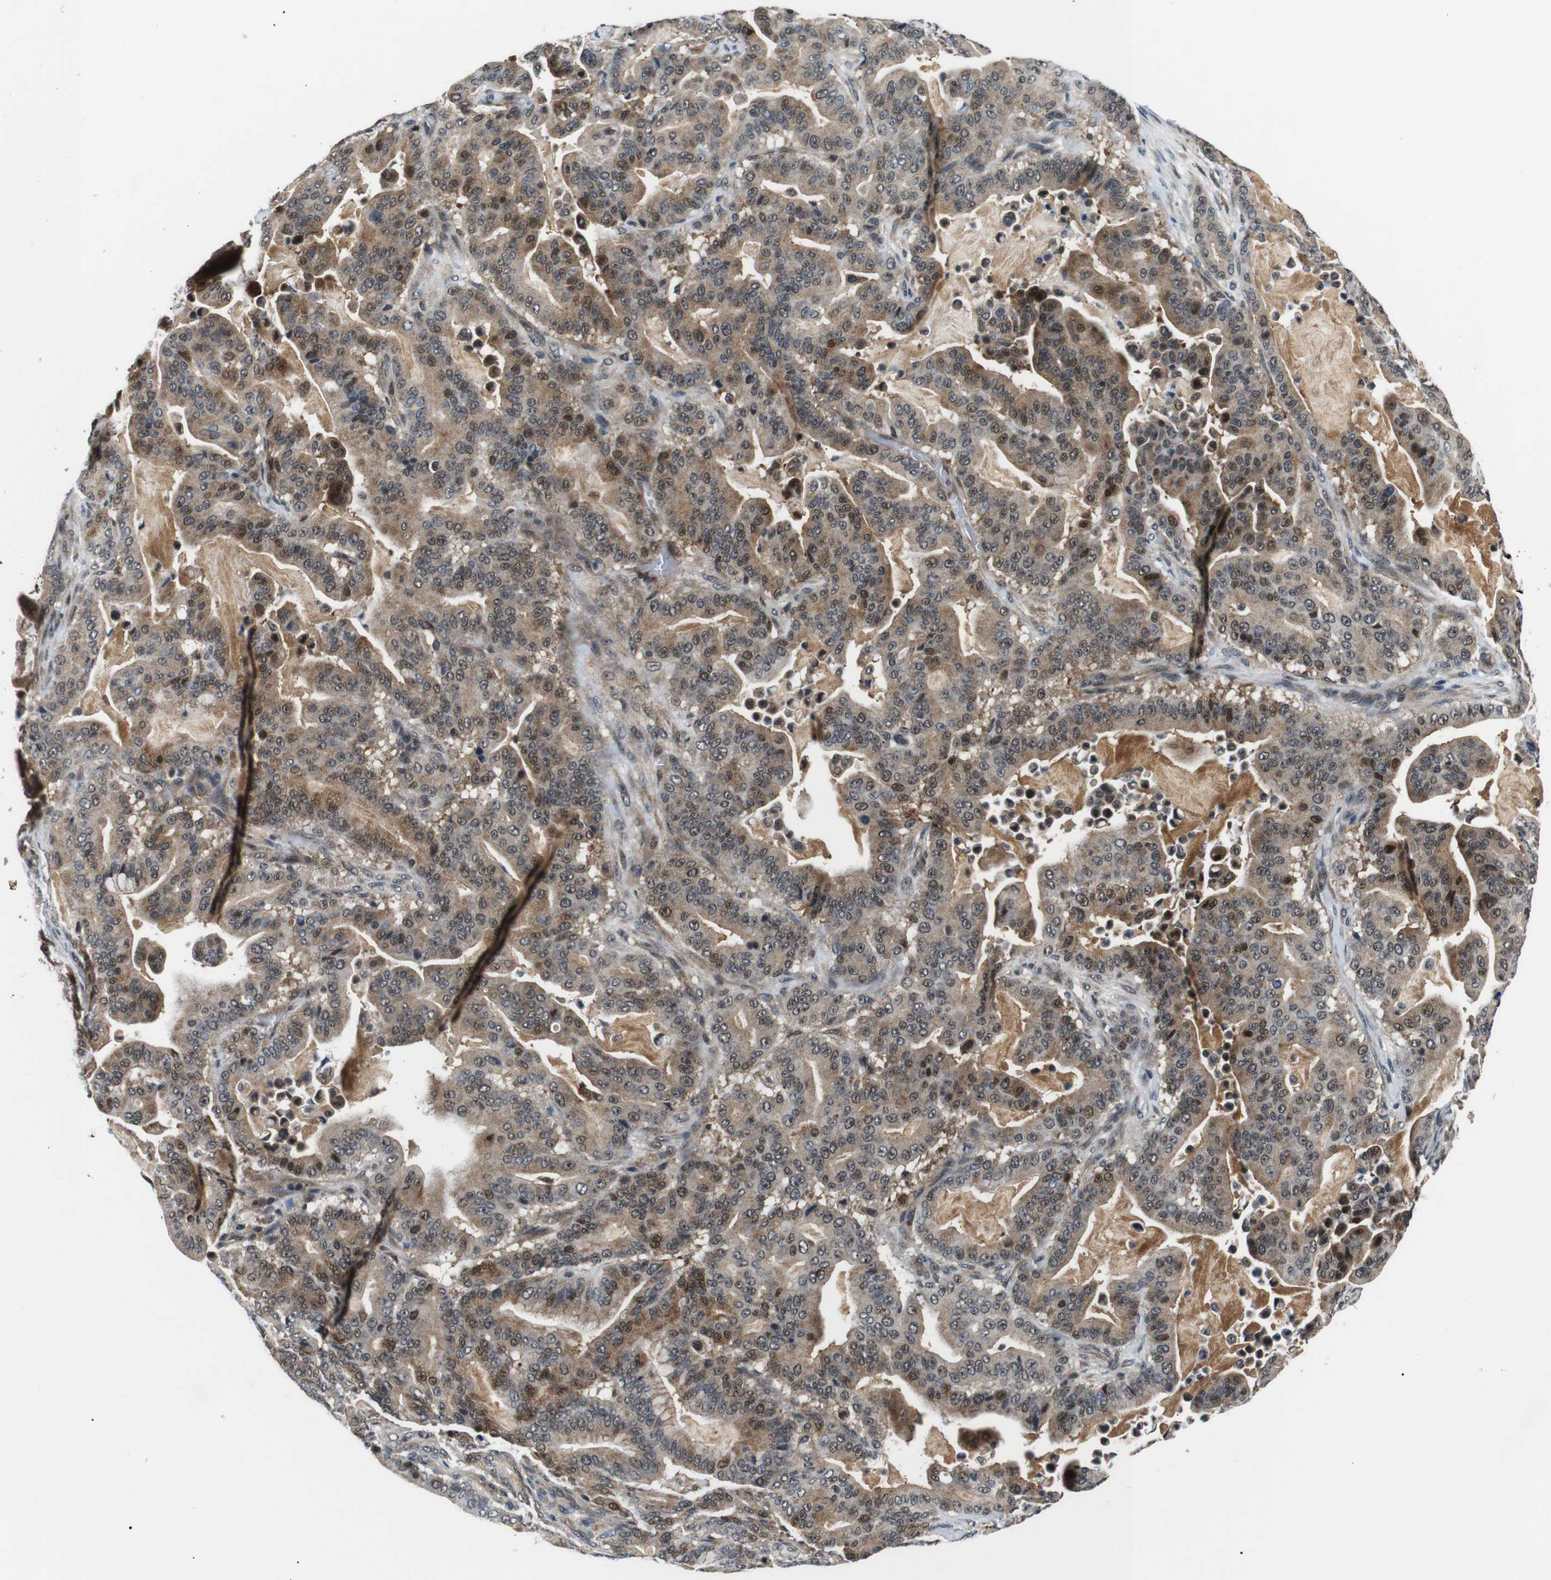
{"staining": {"intensity": "moderate", "quantity": ">75%", "location": "cytoplasmic/membranous,nuclear"}, "tissue": "pancreatic cancer", "cell_type": "Tumor cells", "image_type": "cancer", "snomed": [{"axis": "morphology", "description": "Adenocarcinoma, NOS"}, {"axis": "topography", "description": "Pancreas"}], "caption": "IHC of human pancreatic cancer (adenocarcinoma) exhibits medium levels of moderate cytoplasmic/membranous and nuclear staining in approximately >75% of tumor cells. The staining was performed using DAB to visualize the protein expression in brown, while the nuclei were stained in blue with hematoxylin (Magnification: 20x).", "gene": "SKP1", "patient": {"sex": "male", "age": 63}}